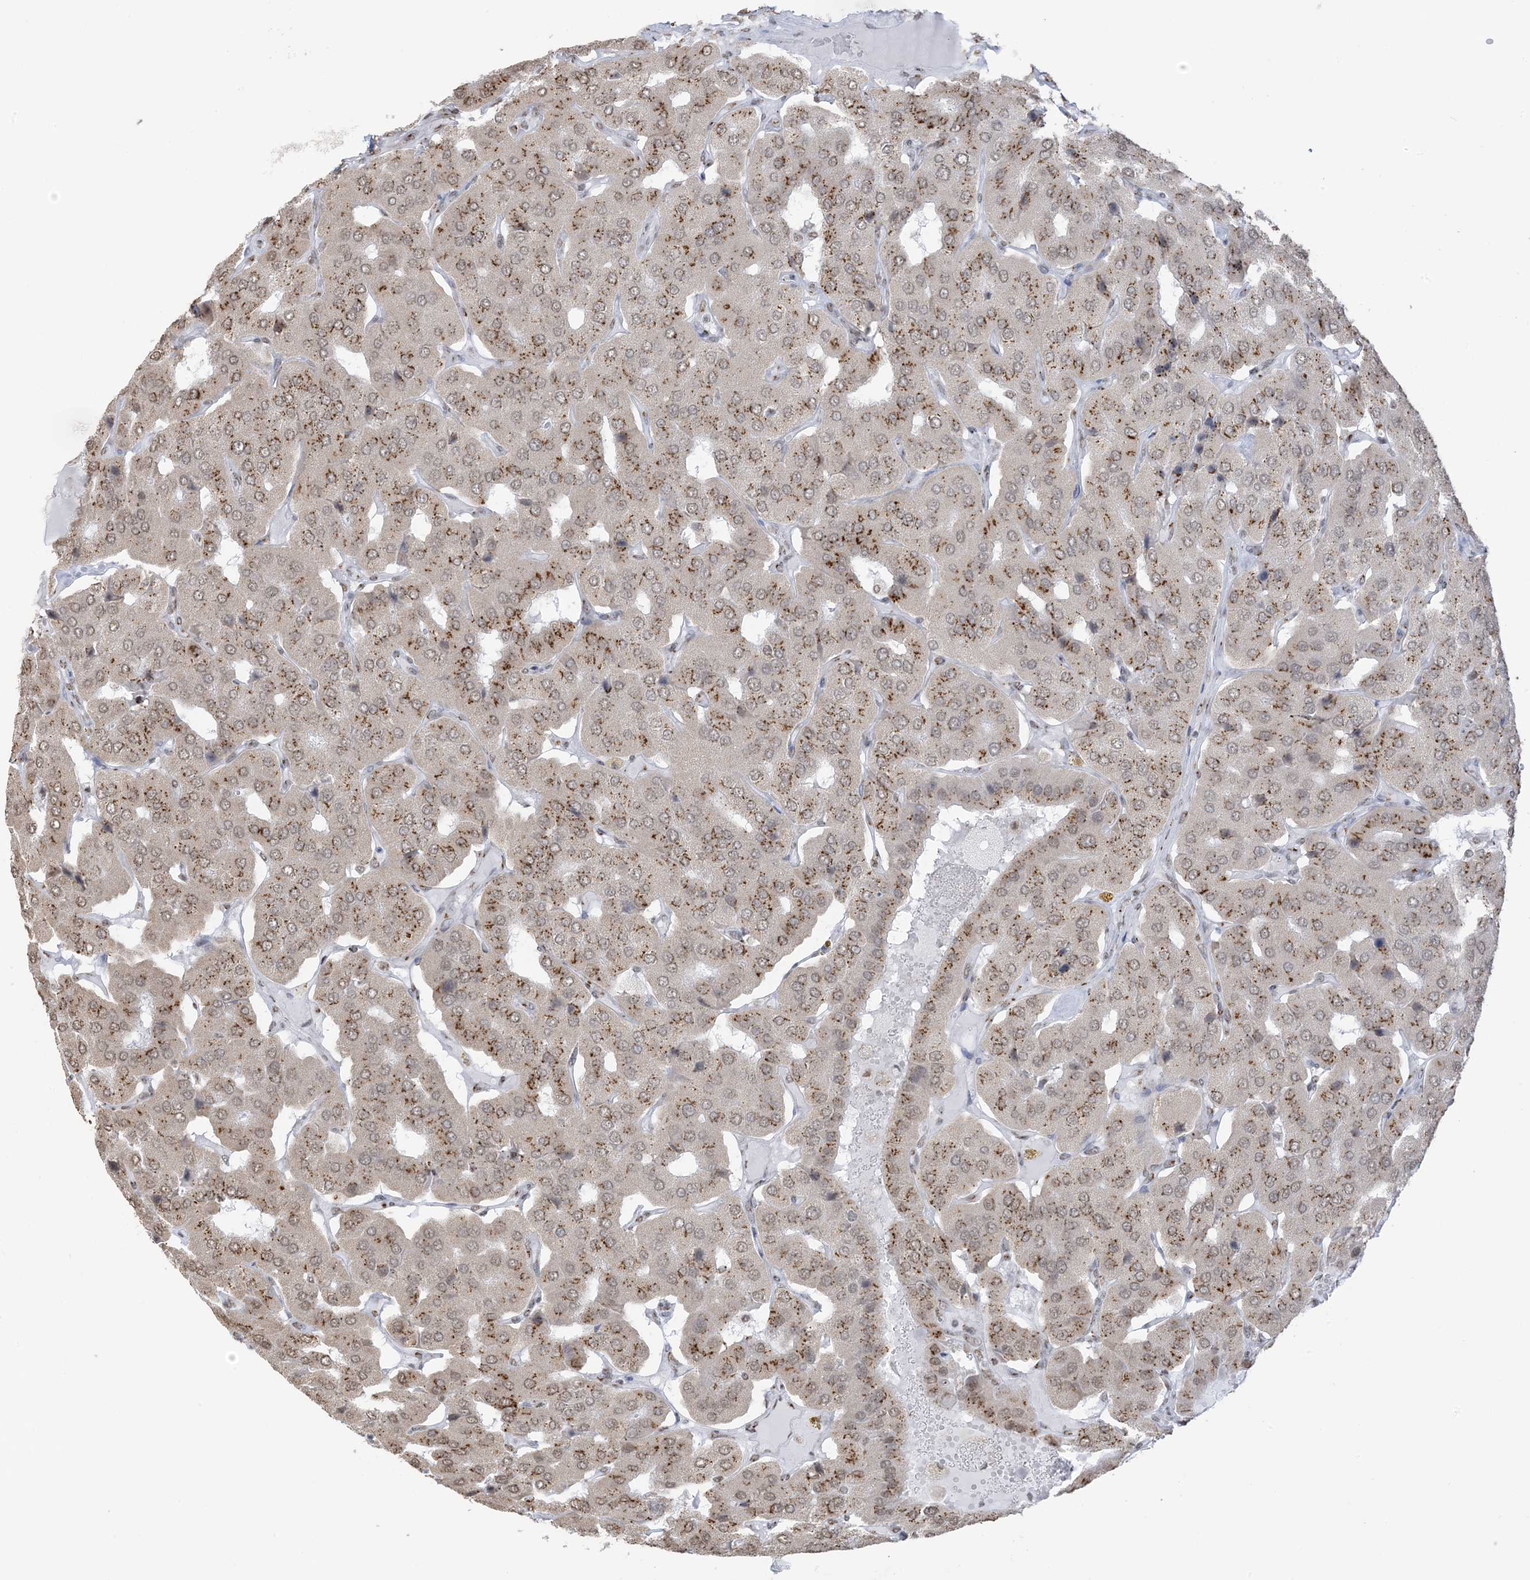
{"staining": {"intensity": "moderate", "quantity": ">75%", "location": "cytoplasmic/membranous"}, "tissue": "parathyroid gland", "cell_type": "Glandular cells", "image_type": "normal", "snomed": [{"axis": "morphology", "description": "Normal tissue, NOS"}, {"axis": "morphology", "description": "Adenoma, NOS"}, {"axis": "topography", "description": "Parathyroid gland"}], "caption": "Parathyroid gland stained for a protein demonstrates moderate cytoplasmic/membranous positivity in glandular cells. (brown staining indicates protein expression, while blue staining denotes nuclei).", "gene": "GPR107", "patient": {"sex": "female", "age": 86}}